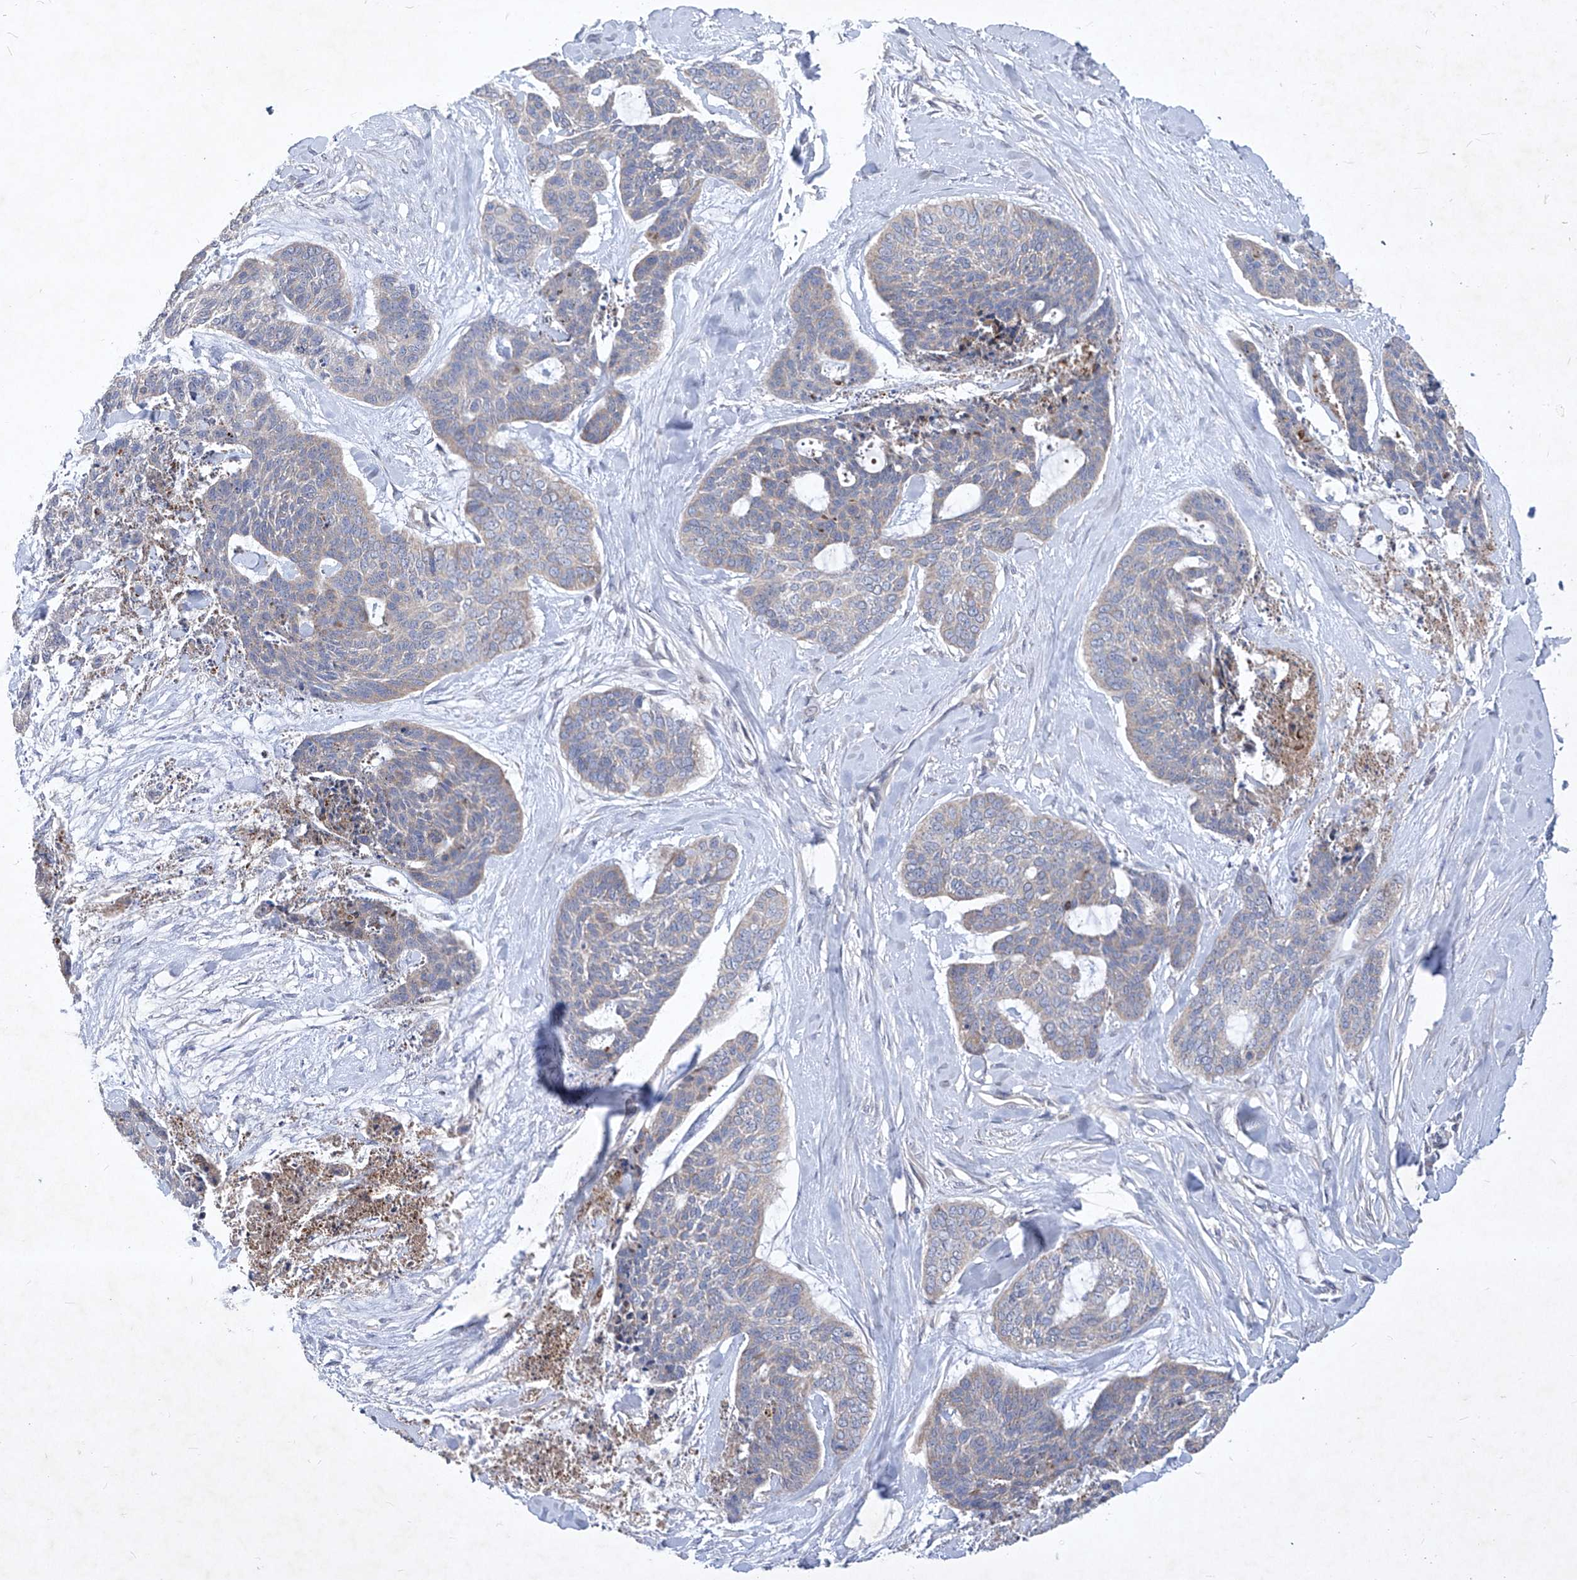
{"staining": {"intensity": "negative", "quantity": "none", "location": "none"}, "tissue": "skin cancer", "cell_type": "Tumor cells", "image_type": "cancer", "snomed": [{"axis": "morphology", "description": "Basal cell carcinoma"}, {"axis": "topography", "description": "Skin"}], "caption": "A histopathology image of skin cancer stained for a protein reveals no brown staining in tumor cells. (DAB immunohistochemistry (IHC) visualized using brightfield microscopy, high magnification).", "gene": "COQ3", "patient": {"sex": "female", "age": 64}}